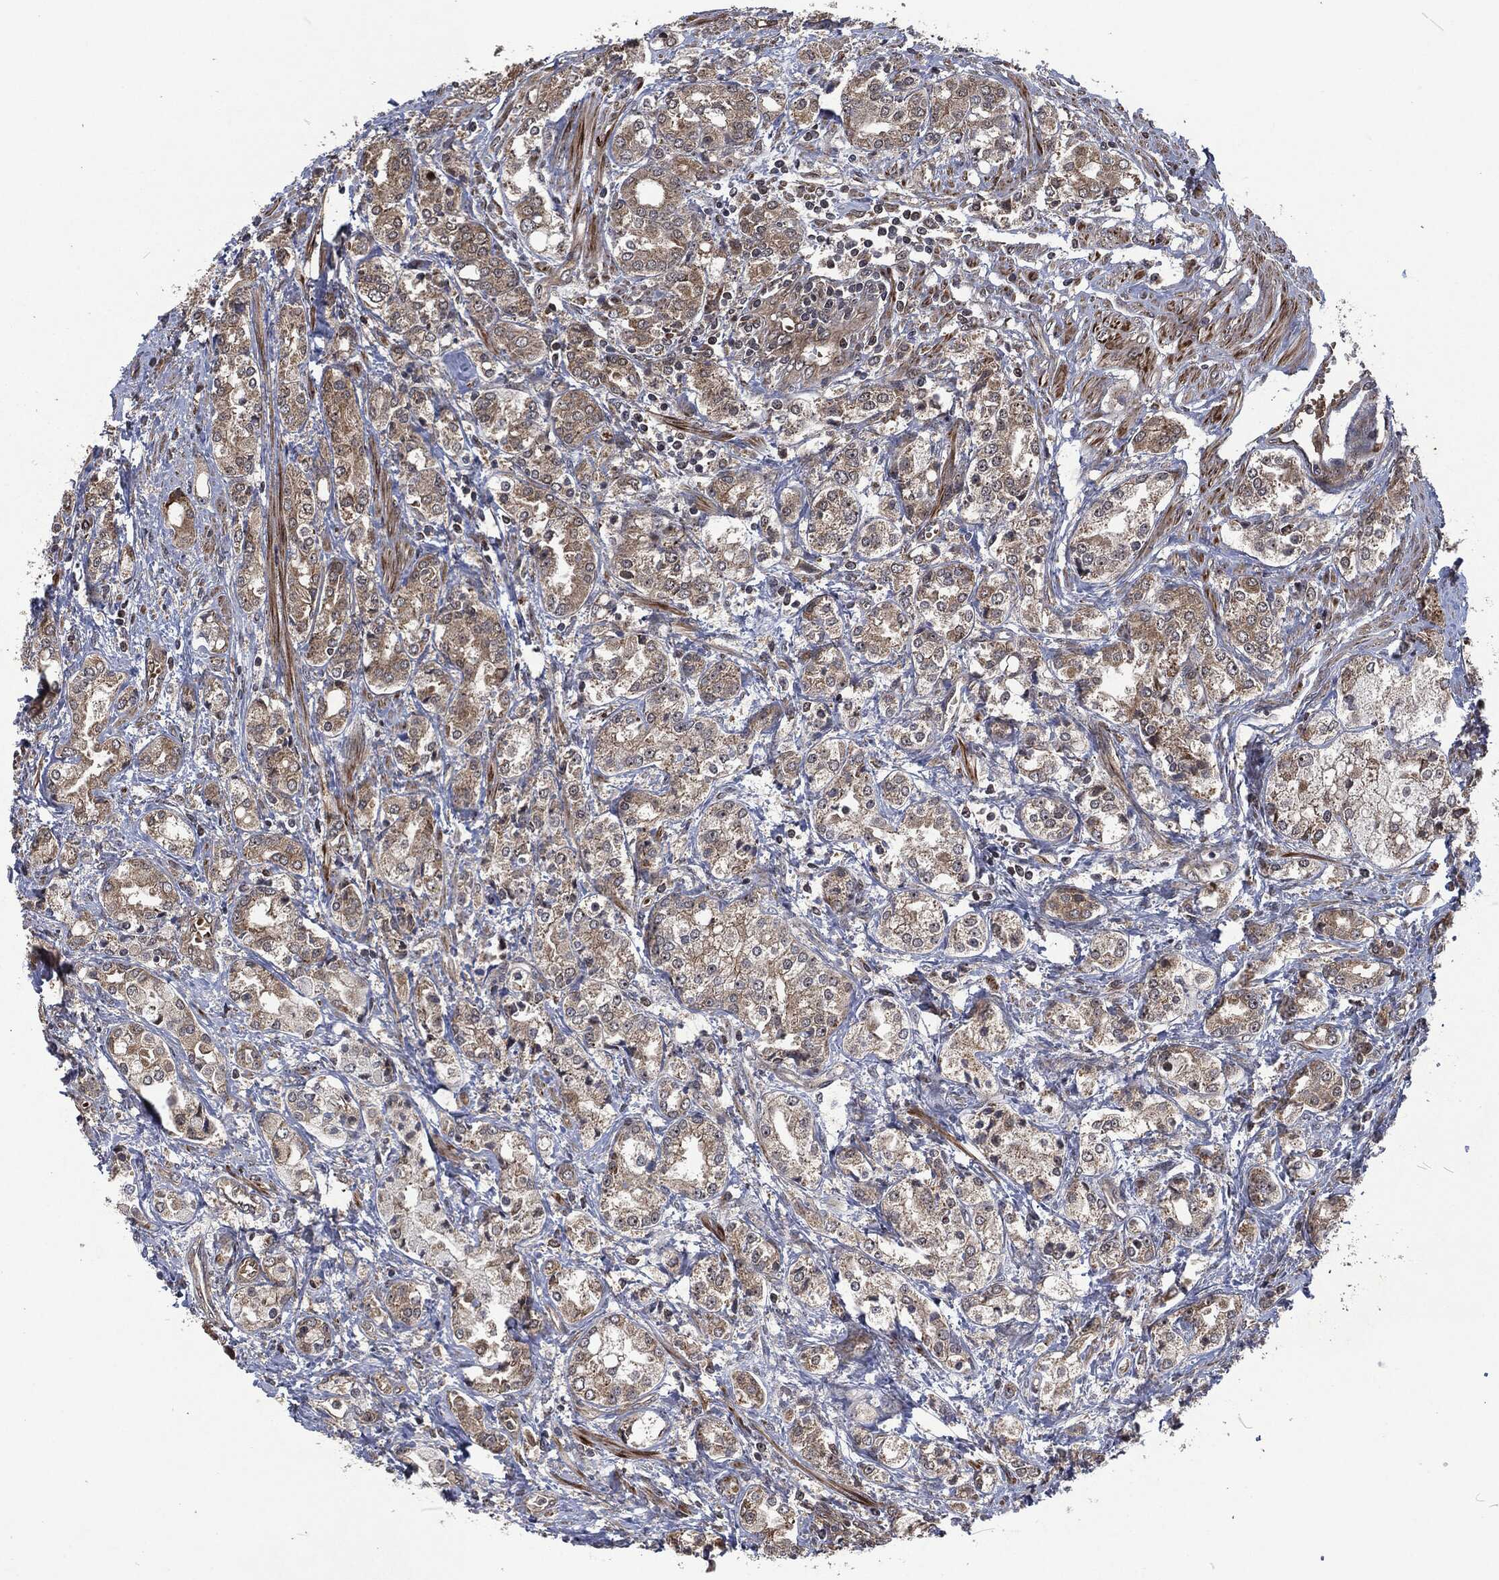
{"staining": {"intensity": "weak", "quantity": ">75%", "location": "cytoplasmic/membranous"}, "tissue": "prostate cancer", "cell_type": "Tumor cells", "image_type": "cancer", "snomed": [{"axis": "morphology", "description": "Adenocarcinoma, NOS"}, {"axis": "topography", "description": "Prostate and seminal vesicle, NOS"}, {"axis": "topography", "description": "Prostate"}], "caption": "Immunohistochemical staining of prostate adenocarcinoma exhibits weak cytoplasmic/membranous protein staining in about >75% of tumor cells.", "gene": "CMPK2", "patient": {"sex": "male", "age": 62}}